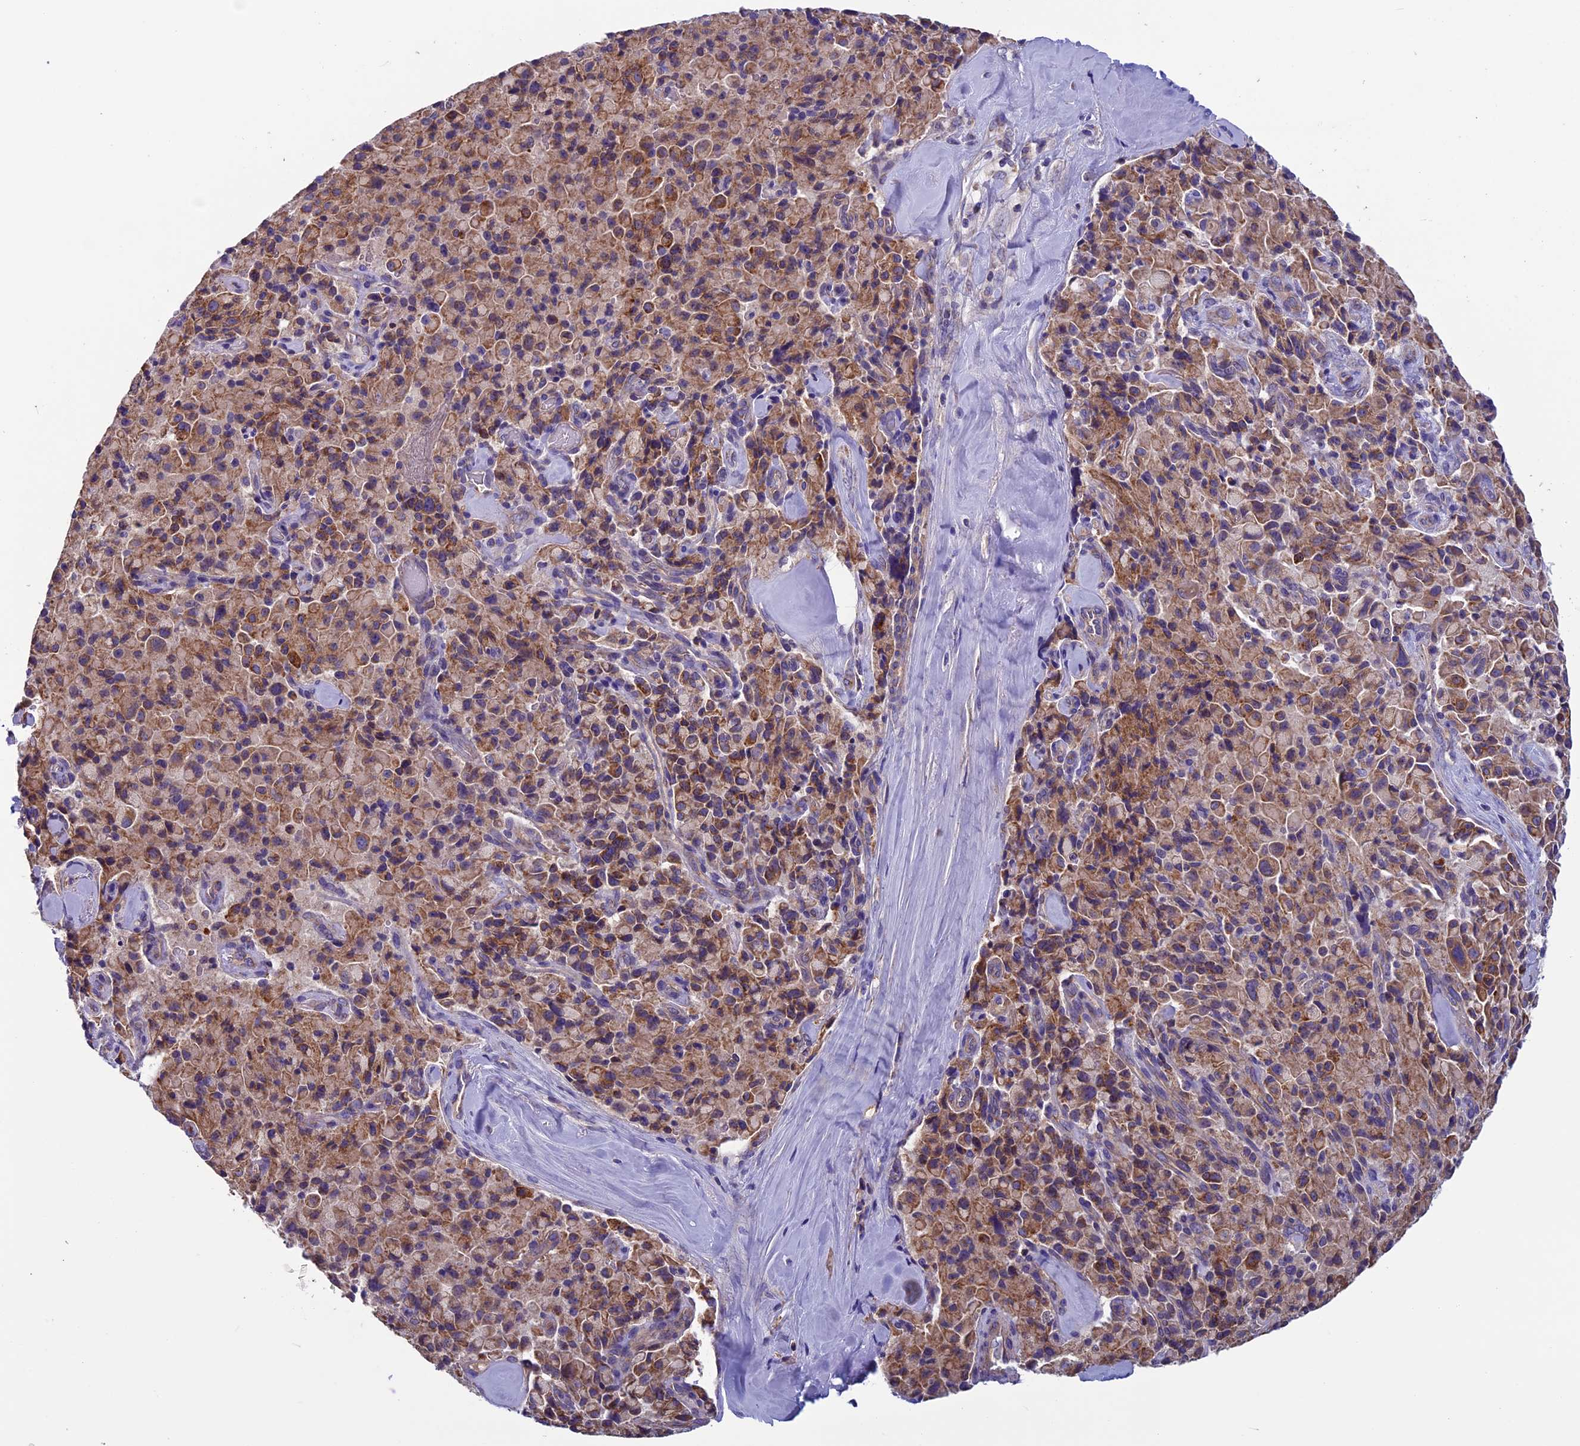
{"staining": {"intensity": "moderate", "quantity": ">75%", "location": "cytoplasmic/membranous"}, "tissue": "pancreatic cancer", "cell_type": "Tumor cells", "image_type": "cancer", "snomed": [{"axis": "morphology", "description": "Adenocarcinoma, NOS"}, {"axis": "topography", "description": "Pancreas"}], "caption": "Immunohistochemical staining of human adenocarcinoma (pancreatic) shows moderate cytoplasmic/membranous protein expression in about >75% of tumor cells.", "gene": "MFSD12", "patient": {"sex": "male", "age": 65}}